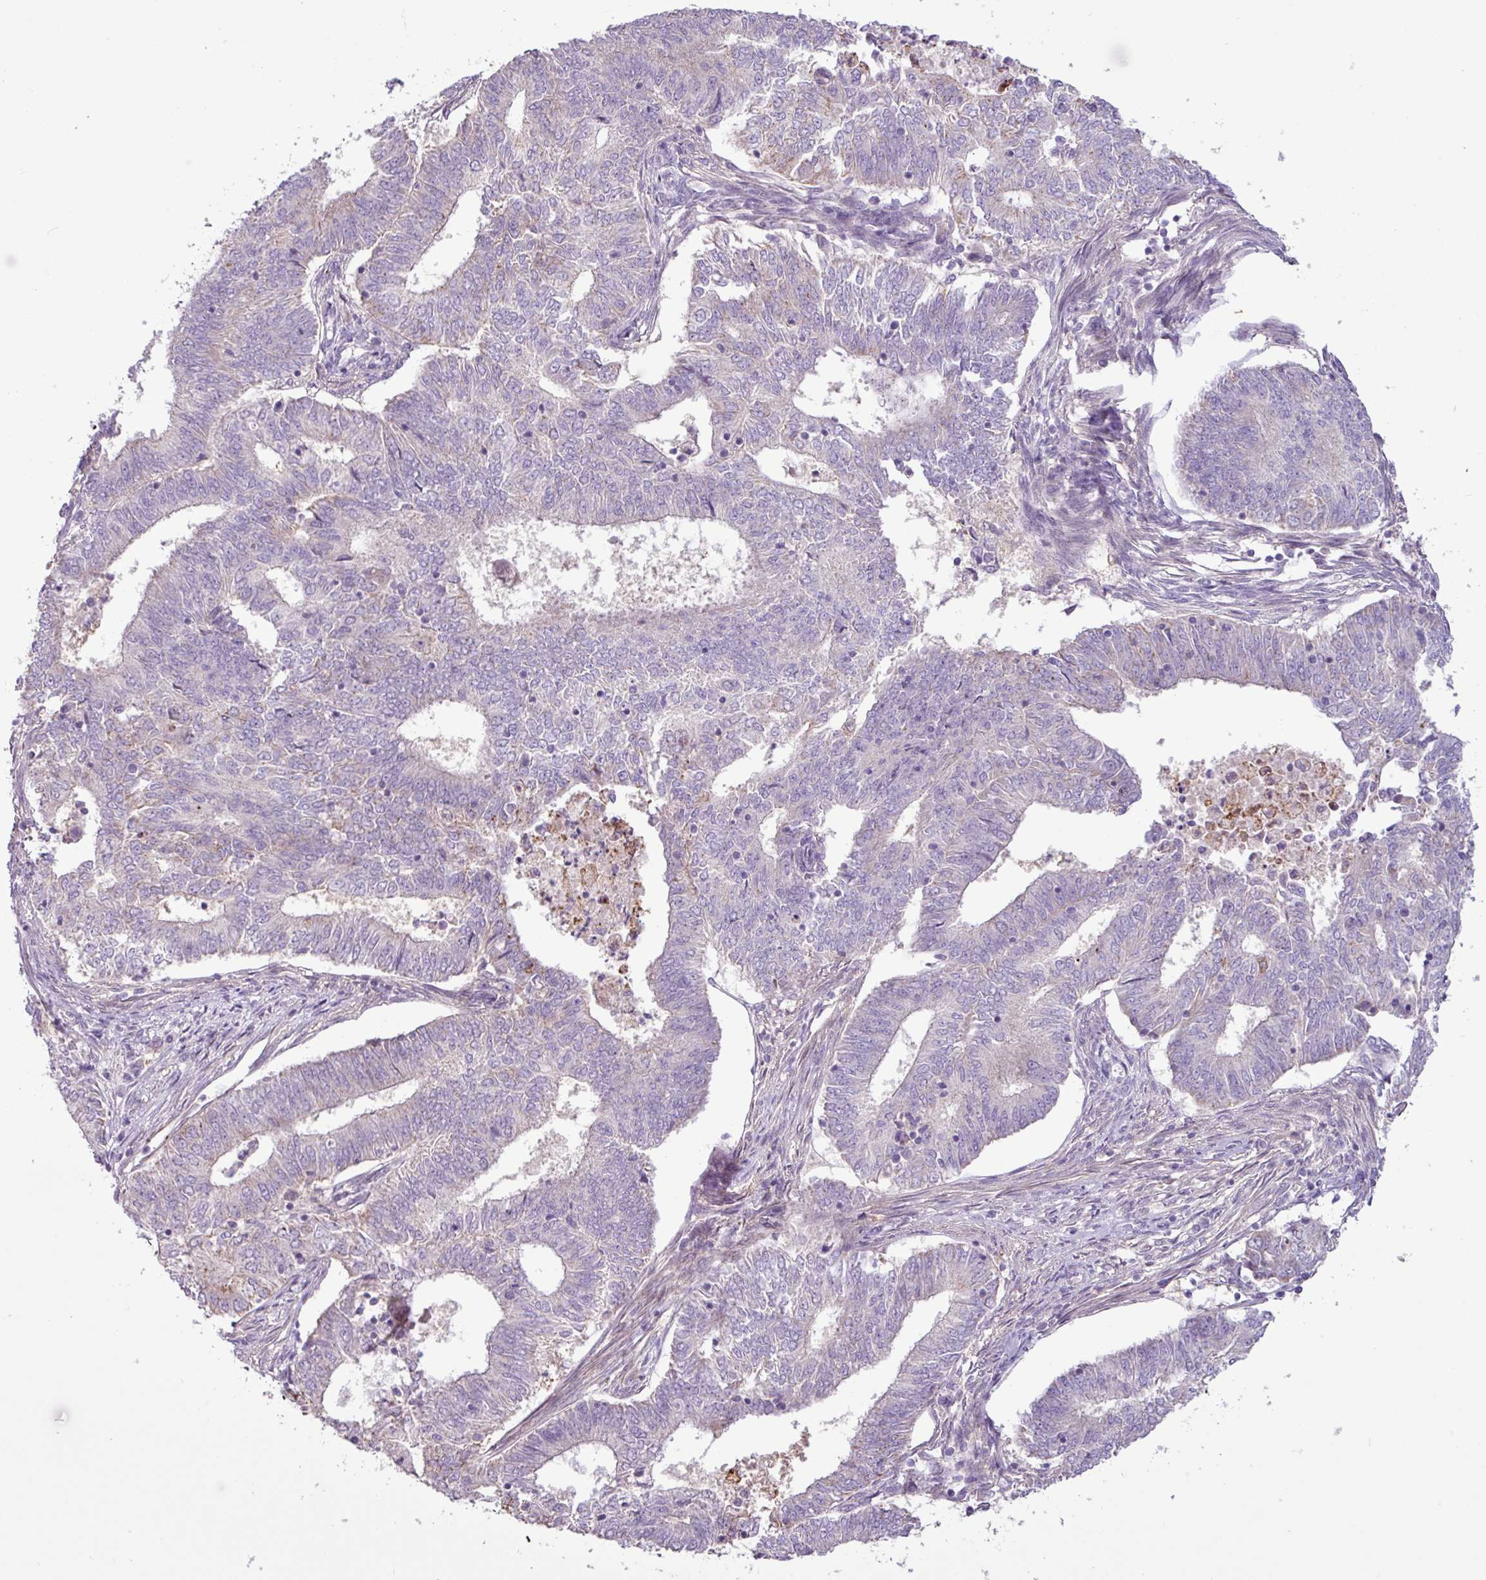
{"staining": {"intensity": "negative", "quantity": "none", "location": "none"}, "tissue": "endometrial cancer", "cell_type": "Tumor cells", "image_type": "cancer", "snomed": [{"axis": "morphology", "description": "Adenocarcinoma, NOS"}, {"axis": "topography", "description": "Endometrium"}], "caption": "Immunohistochemical staining of human endometrial cancer reveals no significant positivity in tumor cells. The staining was performed using DAB to visualize the protein expression in brown, while the nuclei were stained in blue with hematoxylin (Magnification: 20x).", "gene": "PNLDC1", "patient": {"sex": "female", "age": 62}}